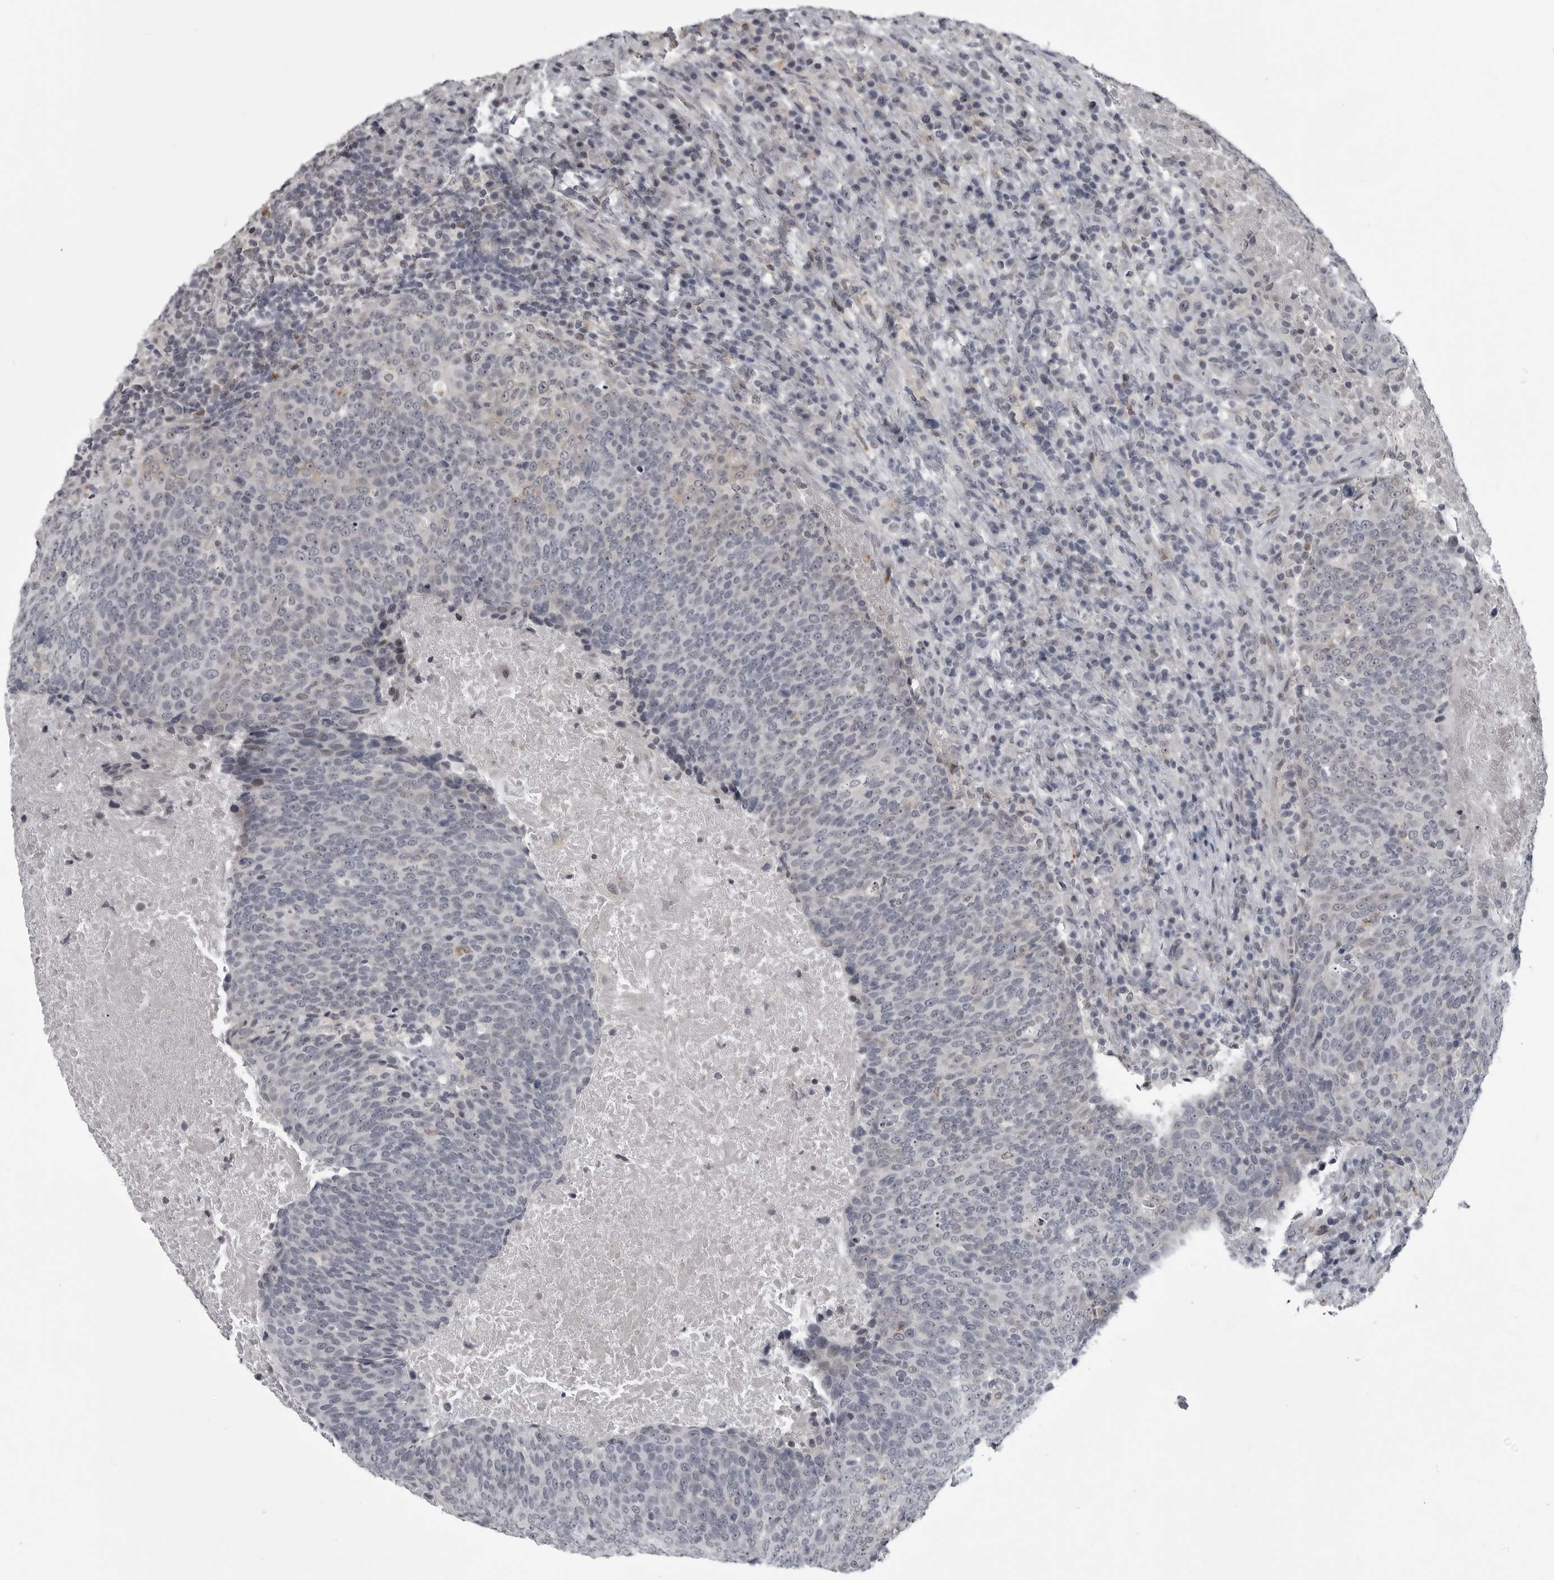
{"staining": {"intensity": "negative", "quantity": "none", "location": "none"}, "tissue": "head and neck cancer", "cell_type": "Tumor cells", "image_type": "cancer", "snomed": [{"axis": "morphology", "description": "Squamous cell carcinoma, NOS"}, {"axis": "morphology", "description": "Squamous cell carcinoma, metastatic, NOS"}, {"axis": "topography", "description": "Lymph node"}, {"axis": "topography", "description": "Head-Neck"}], "caption": "High power microscopy micrograph of an immunohistochemistry micrograph of head and neck squamous cell carcinoma, revealing no significant positivity in tumor cells.", "gene": "LYSMD1", "patient": {"sex": "male", "age": 62}}